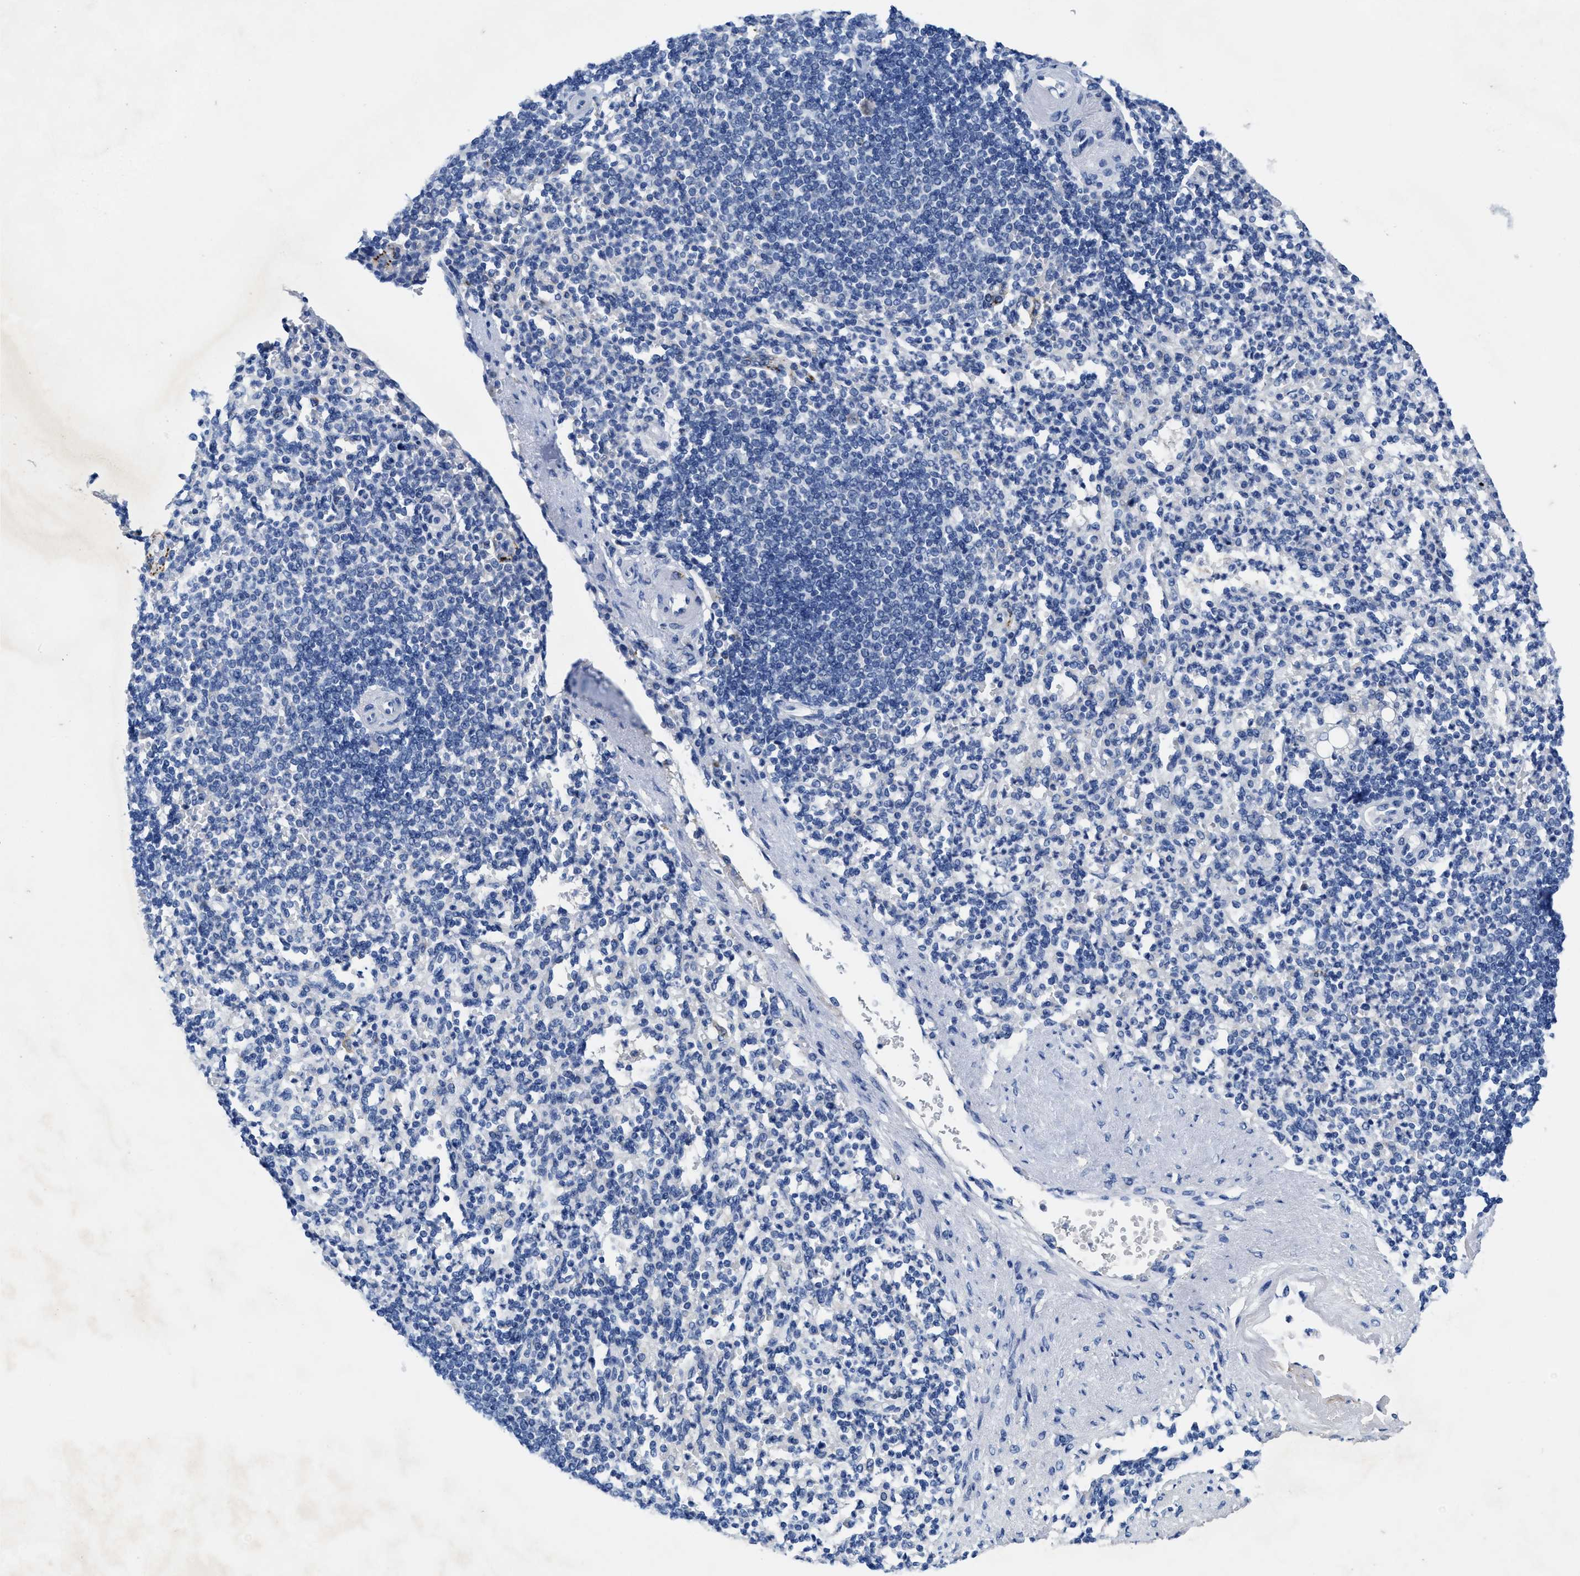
{"staining": {"intensity": "negative", "quantity": "none", "location": "none"}, "tissue": "spleen", "cell_type": "Cells in red pulp", "image_type": "normal", "snomed": [{"axis": "morphology", "description": "Normal tissue, NOS"}, {"axis": "topography", "description": "Spleen"}], "caption": "Cells in red pulp show no significant staining in unremarkable spleen.", "gene": "TBRG4", "patient": {"sex": "female", "age": 74}}